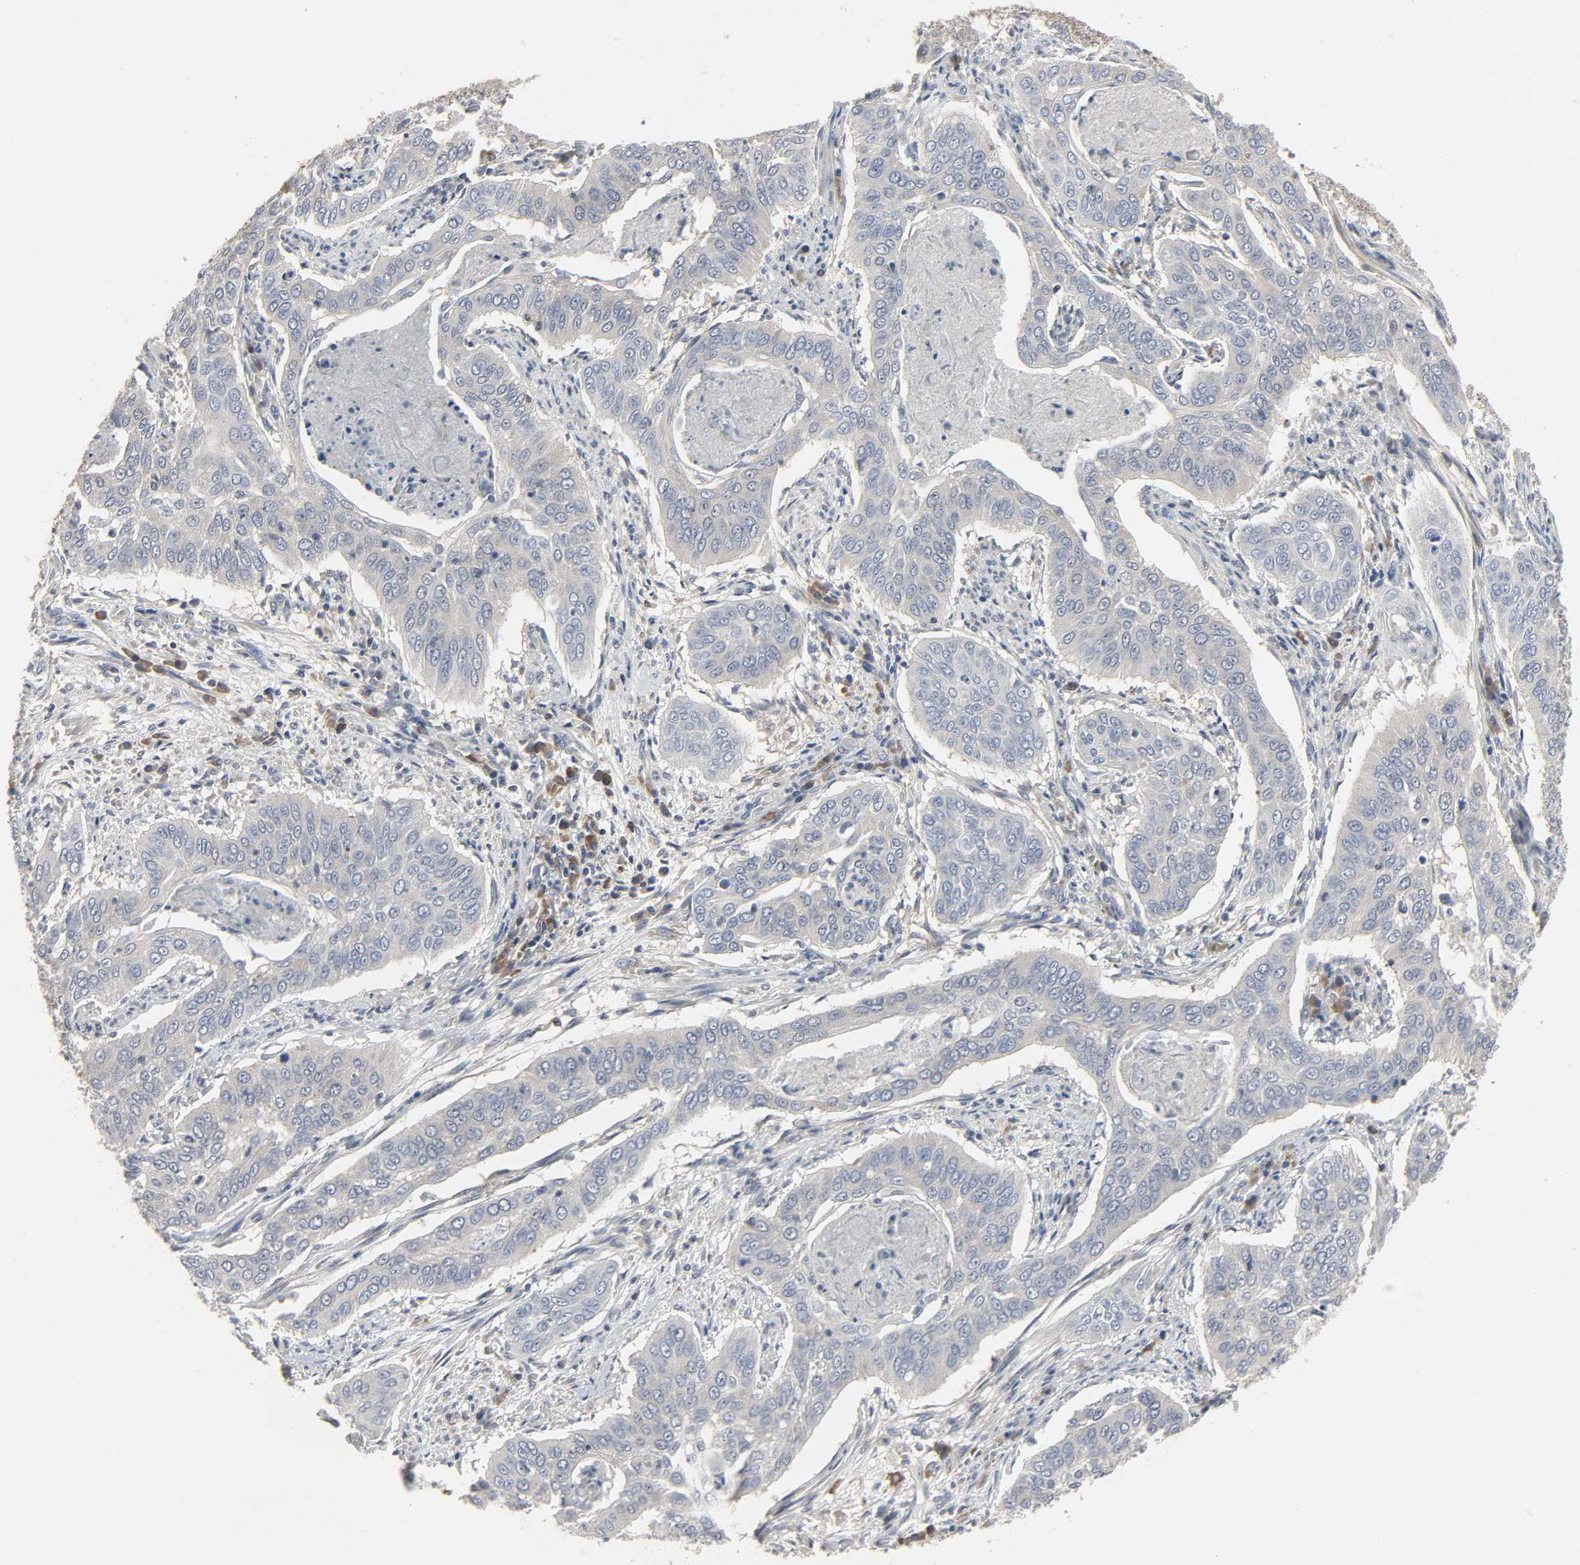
{"staining": {"intensity": "negative", "quantity": "none", "location": "none"}, "tissue": "cervical cancer", "cell_type": "Tumor cells", "image_type": "cancer", "snomed": [{"axis": "morphology", "description": "Squamous cell carcinoma, NOS"}, {"axis": "topography", "description": "Cervix"}], "caption": "High magnification brightfield microscopy of cervical cancer (squamous cell carcinoma) stained with DAB (brown) and counterstained with hematoxylin (blue): tumor cells show no significant expression.", "gene": "PLEKHA2", "patient": {"sex": "female", "age": 39}}